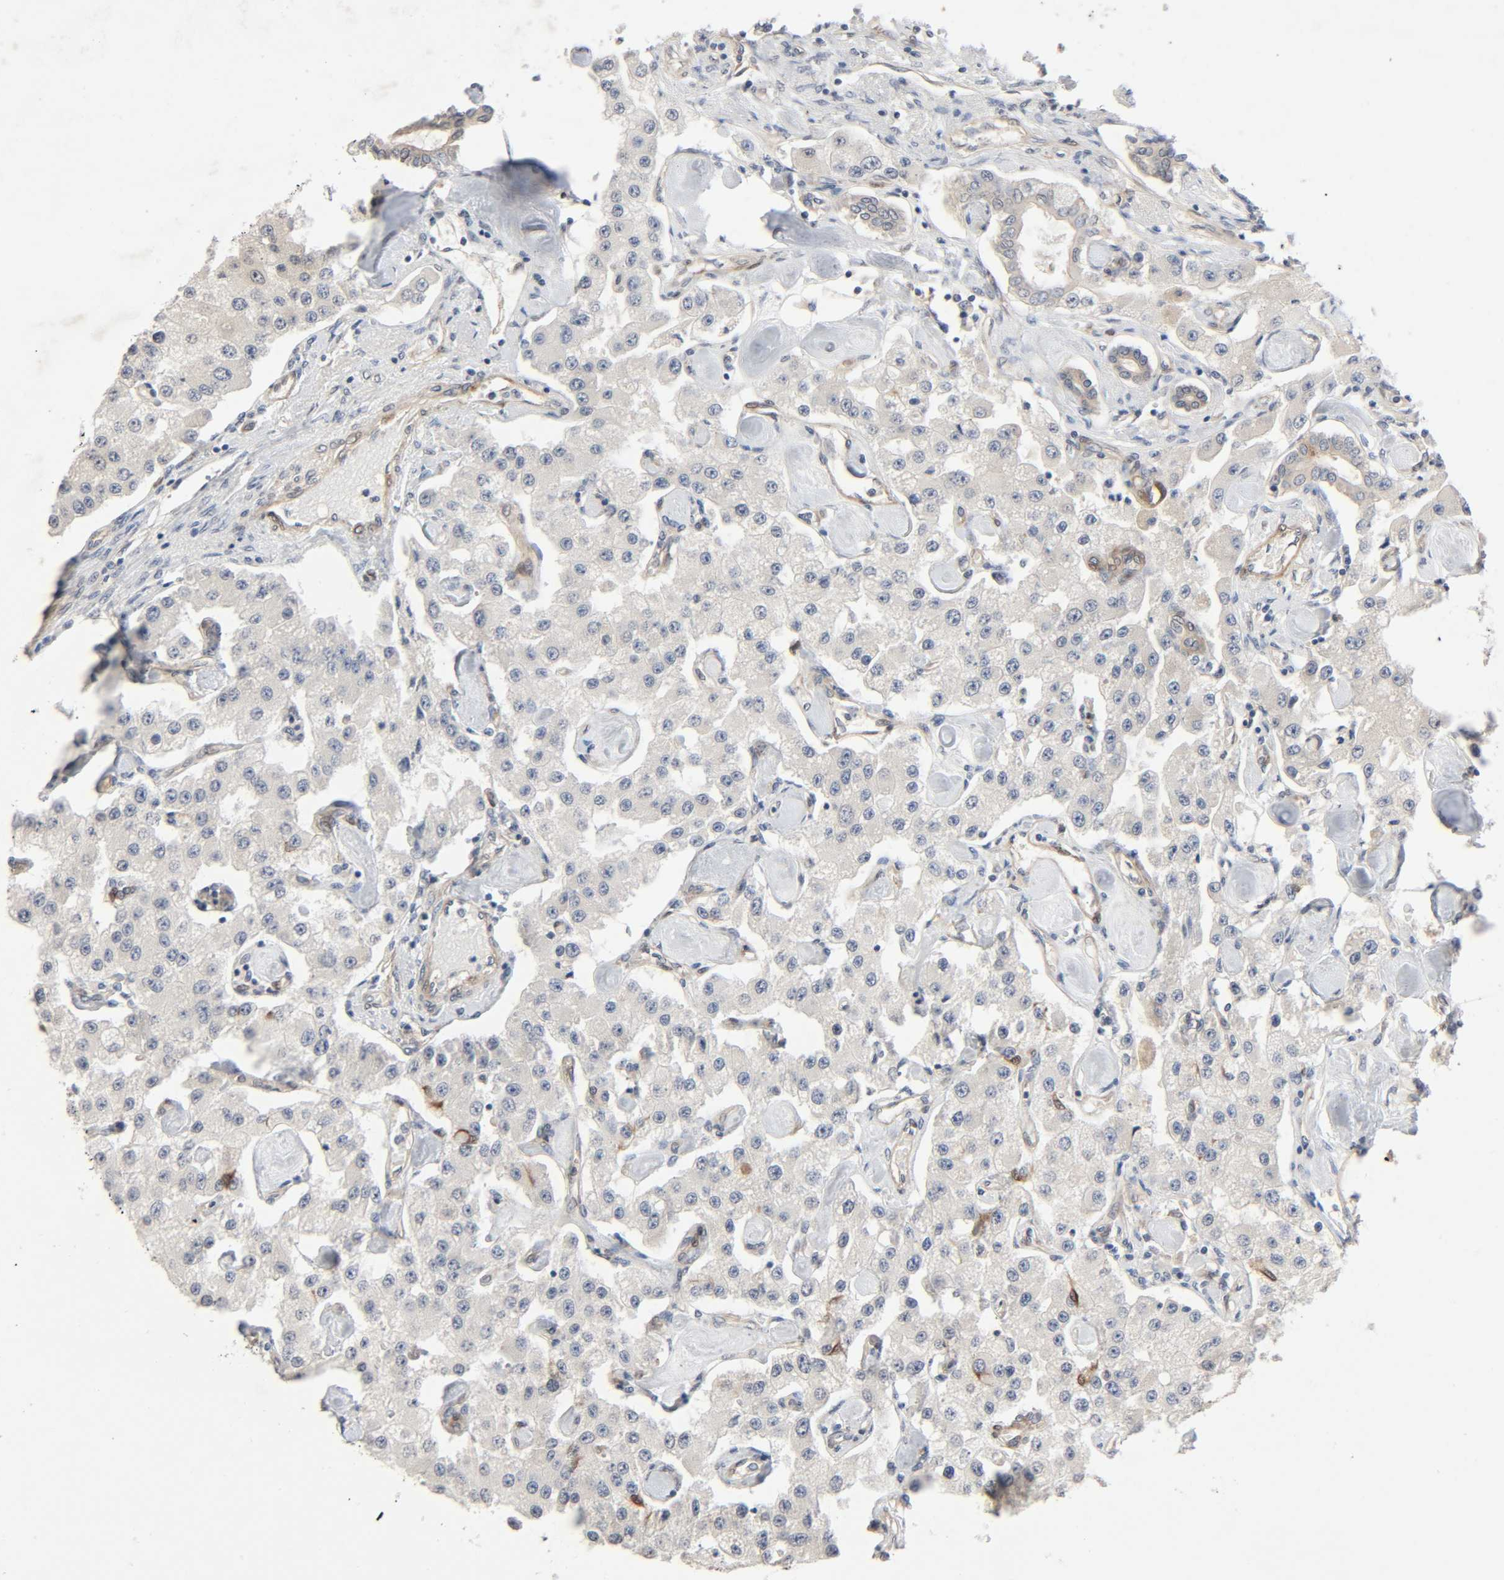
{"staining": {"intensity": "weak", "quantity": "25%-75%", "location": "cytoplasmic/membranous"}, "tissue": "carcinoid", "cell_type": "Tumor cells", "image_type": "cancer", "snomed": [{"axis": "morphology", "description": "Carcinoid, malignant, NOS"}, {"axis": "topography", "description": "Pancreas"}], "caption": "Carcinoid stained with a brown dye demonstrates weak cytoplasmic/membranous positive staining in about 25%-75% of tumor cells.", "gene": "PTK2", "patient": {"sex": "male", "age": 41}}